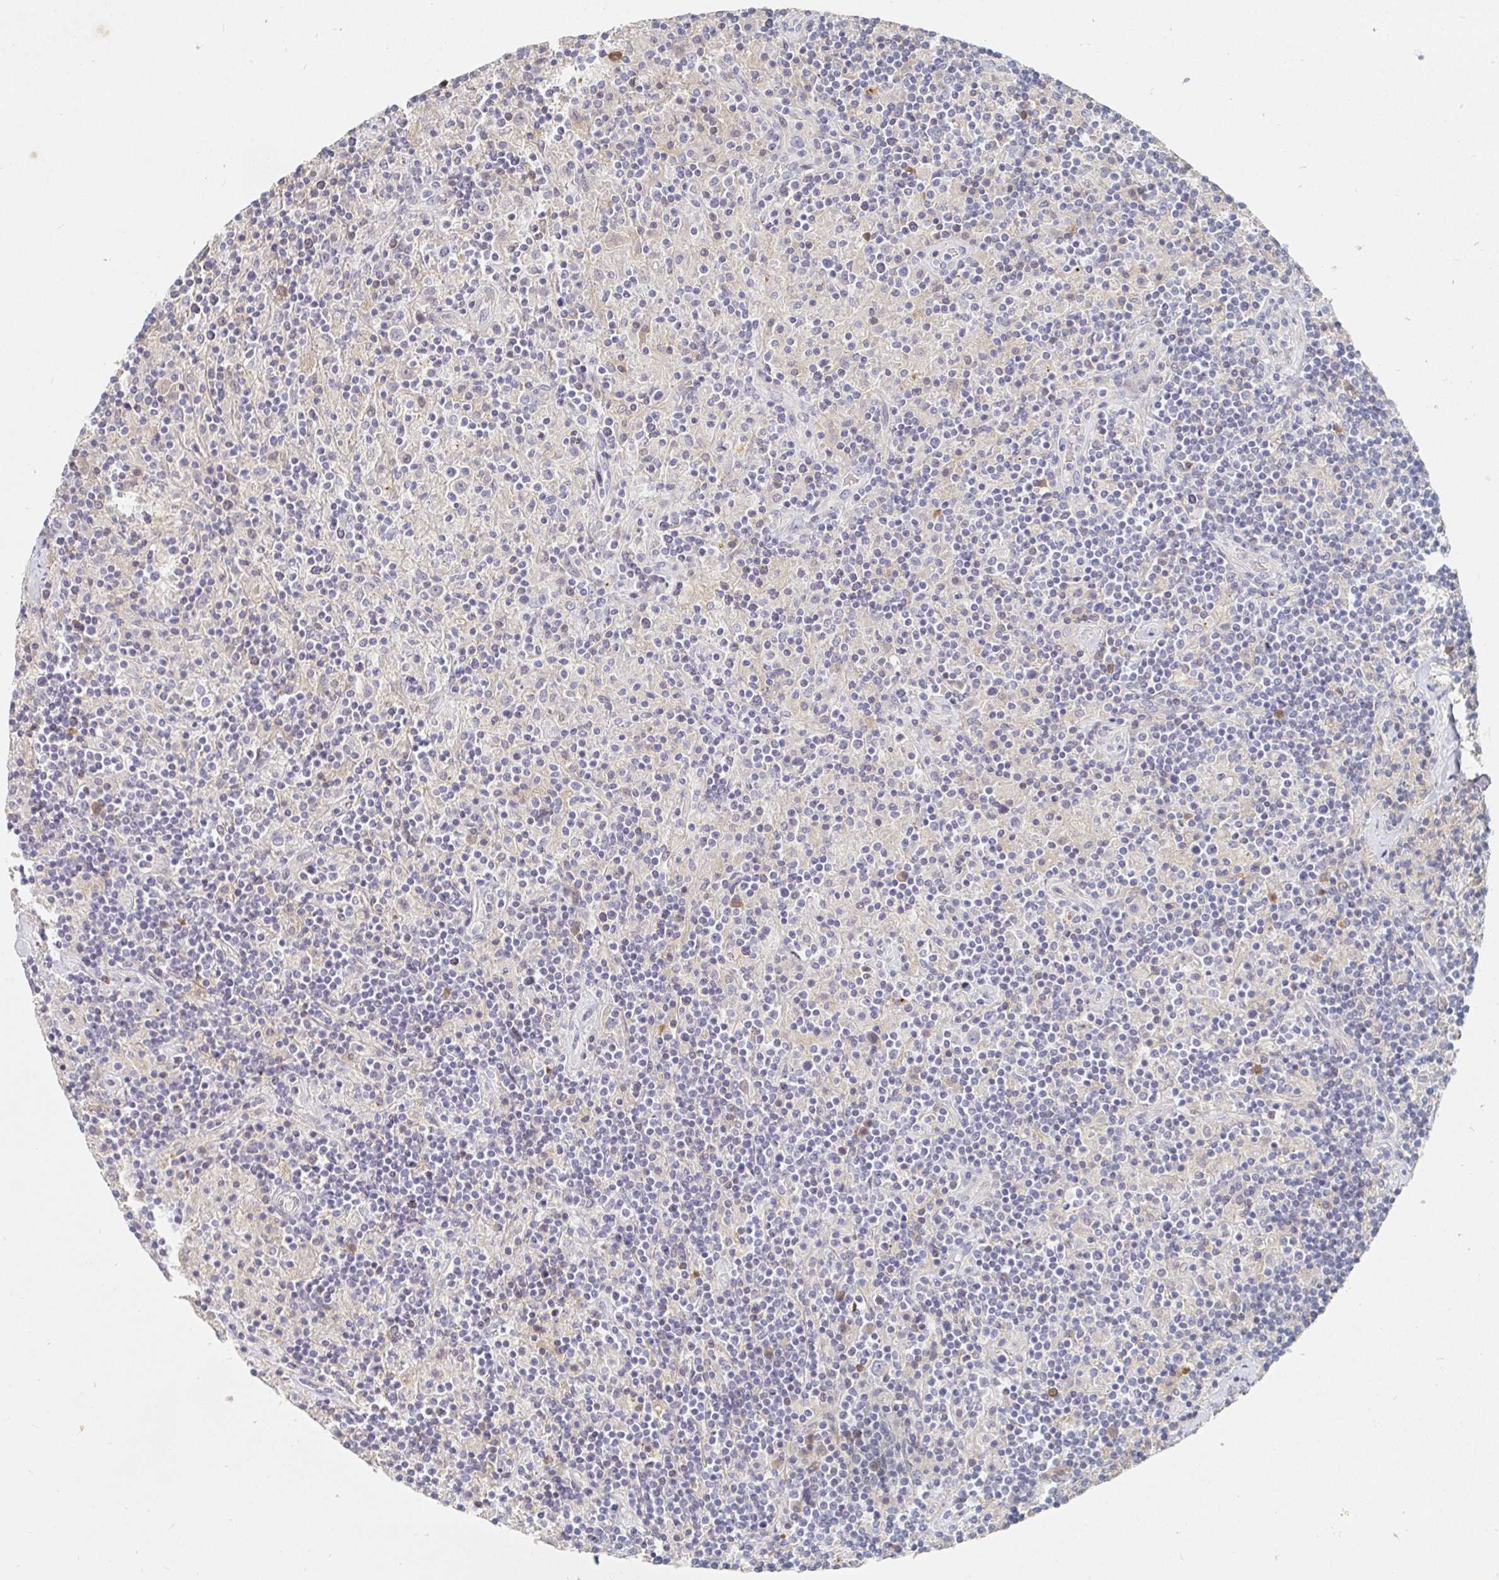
{"staining": {"intensity": "negative", "quantity": "none", "location": "none"}, "tissue": "lymphoma", "cell_type": "Tumor cells", "image_type": "cancer", "snomed": [{"axis": "morphology", "description": "Hodgkin's disease, NOS"}, {"axis": "topography", "description": "Lymph node"}], "caption": "This photomicrograph is of lymphoma stained with immunohistochemistry to label a protein in brown with the nuclei are counter-stained blue. There is no expression in tumor cells.", "gene": "NME9", "patient": {"sex": "male", "age": 70}}